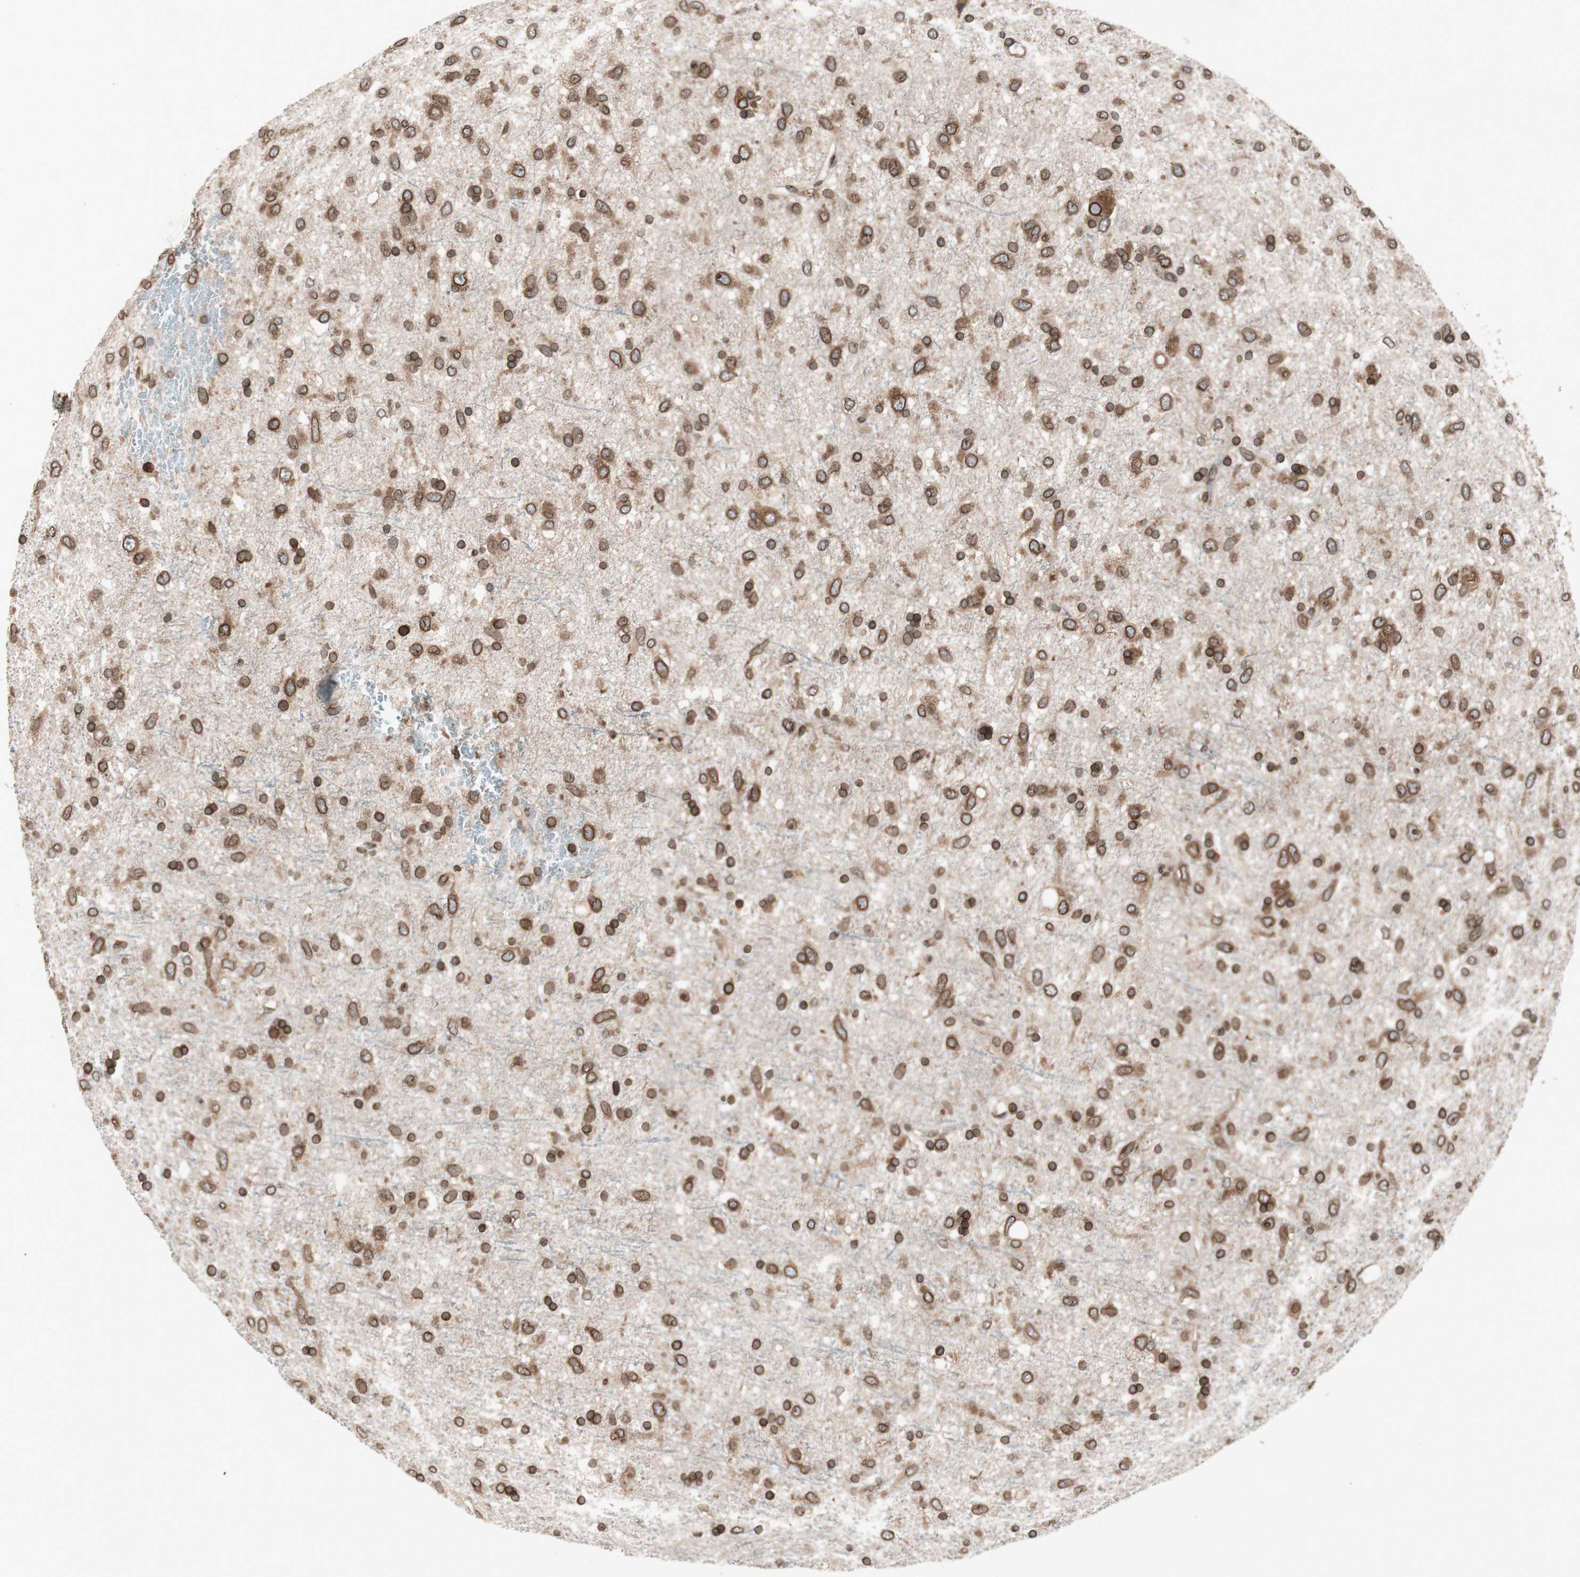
{"staining": {"intensity": "strong", "quantity": ">75%", "location": "cytoplasmic/membranous,nuclear"}, "tissue": "glioma", "cell_type": "Tumor cells", "image_type": "cancer", "snomed": [{"axis": "morphology", "description": "Glioma, malignant, Low grade"}, {"axis": "topography", "description": "Brain"}], "caption": "IHC photomicrograph of human malignant low-grade glioma stained for a protein (brown), which displays high levels of strong cytoplasmic/membranous and nuclear expression in approximately >75% of tumor cells.", "gene": "NUP62", "patient": {"sex": "male", "age": 77}}